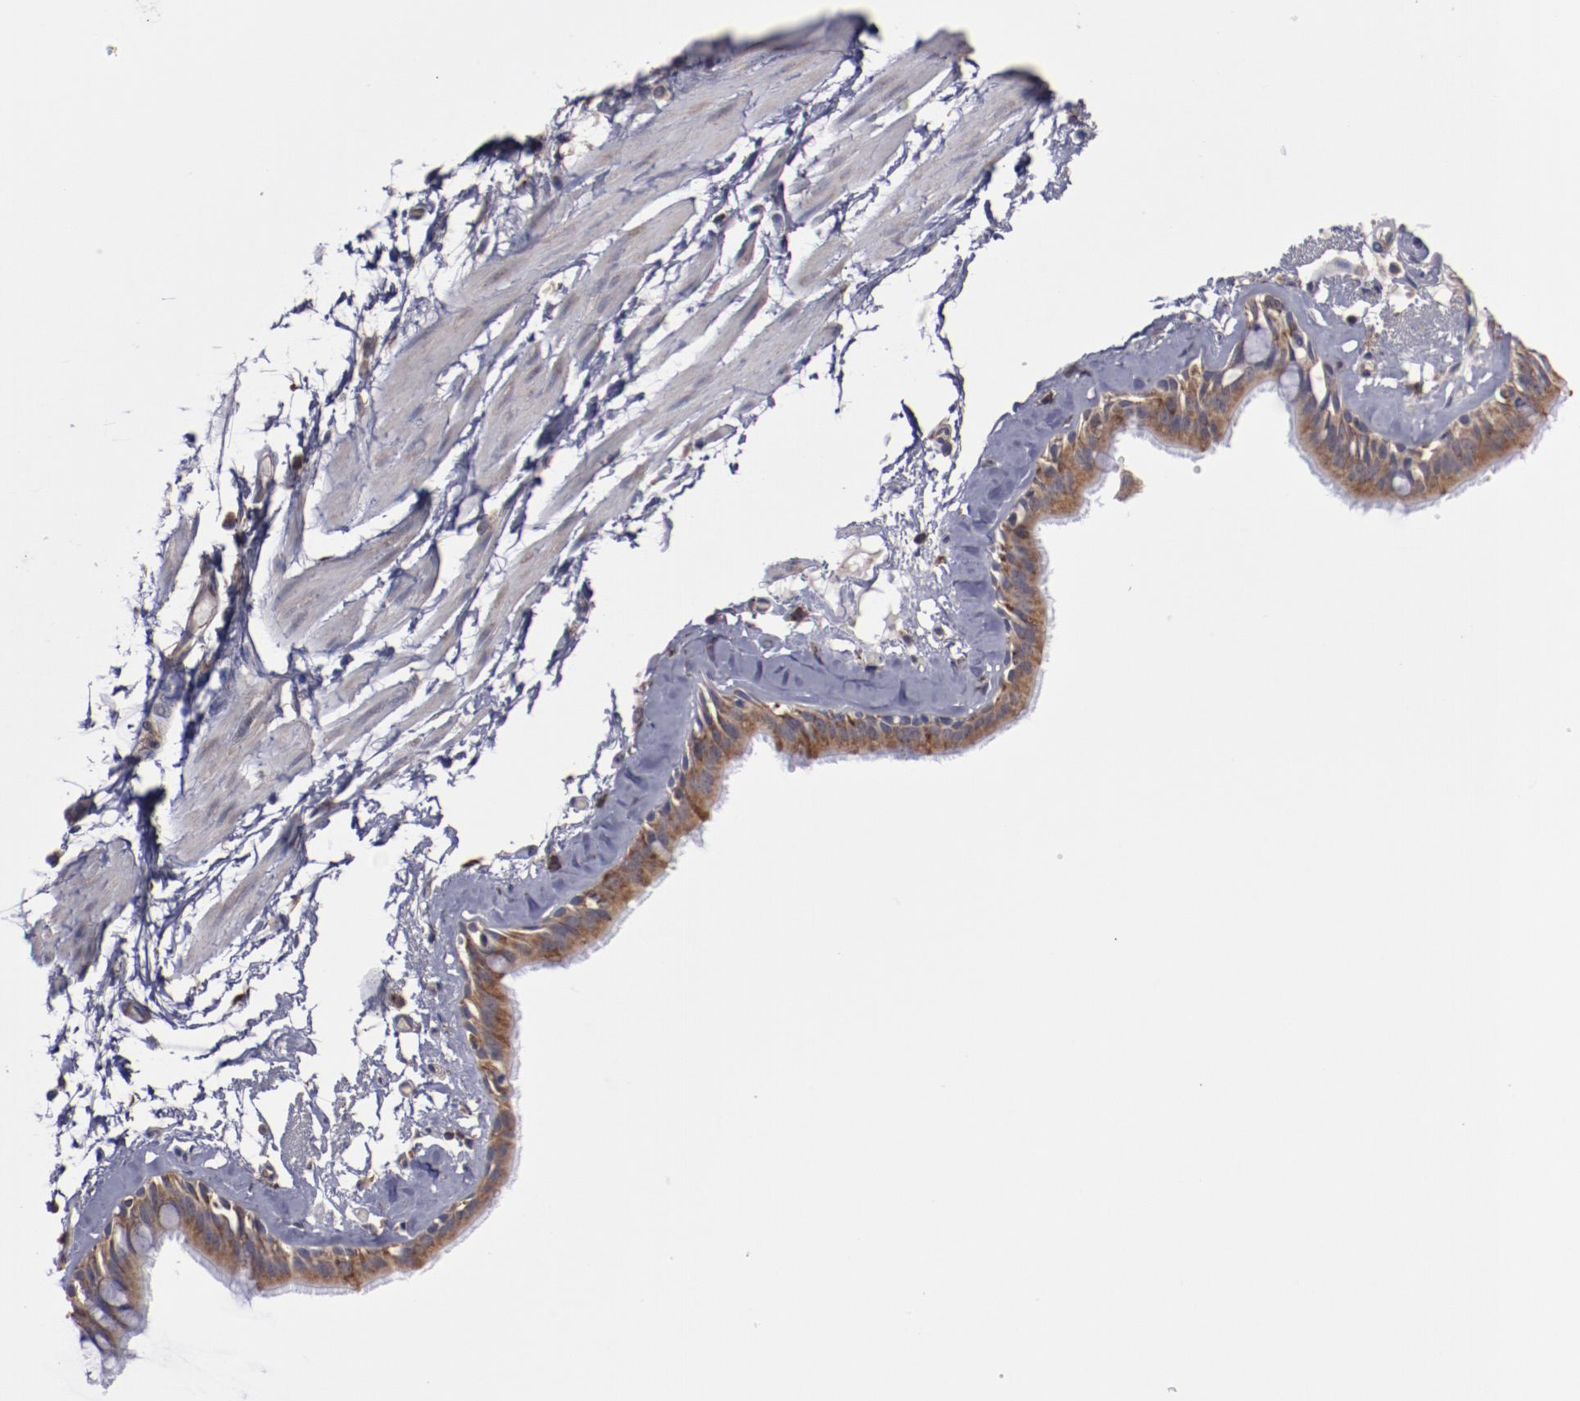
{"staining": {"intensity": "strong", "quantity": ">75%", "location": "cytoplasmic/membranous"}, "tissue": "bronchus", "cell_type": "Respiratory epithelial cells", "image_type": "normal", "snomed": [{"axis": "morphology", "description": "Normal tissue, NOS"}, {"axis": "topography", "description": "Bronchus"}, {"axis": "topography", "description": "Lung"}], "caption": "Immunohistochemistry photomicrograph of unremarkable bronchus: bronchus stained using IHC exhibits high levels of strong protein expression localized specifically in the cytoplasmic/membranous of respiratory epithelial cells, appearing as a cytoplasmic/membranous brown color.", "gene": "RPS4X", "patient": {"sex": "female", "age": 56}}